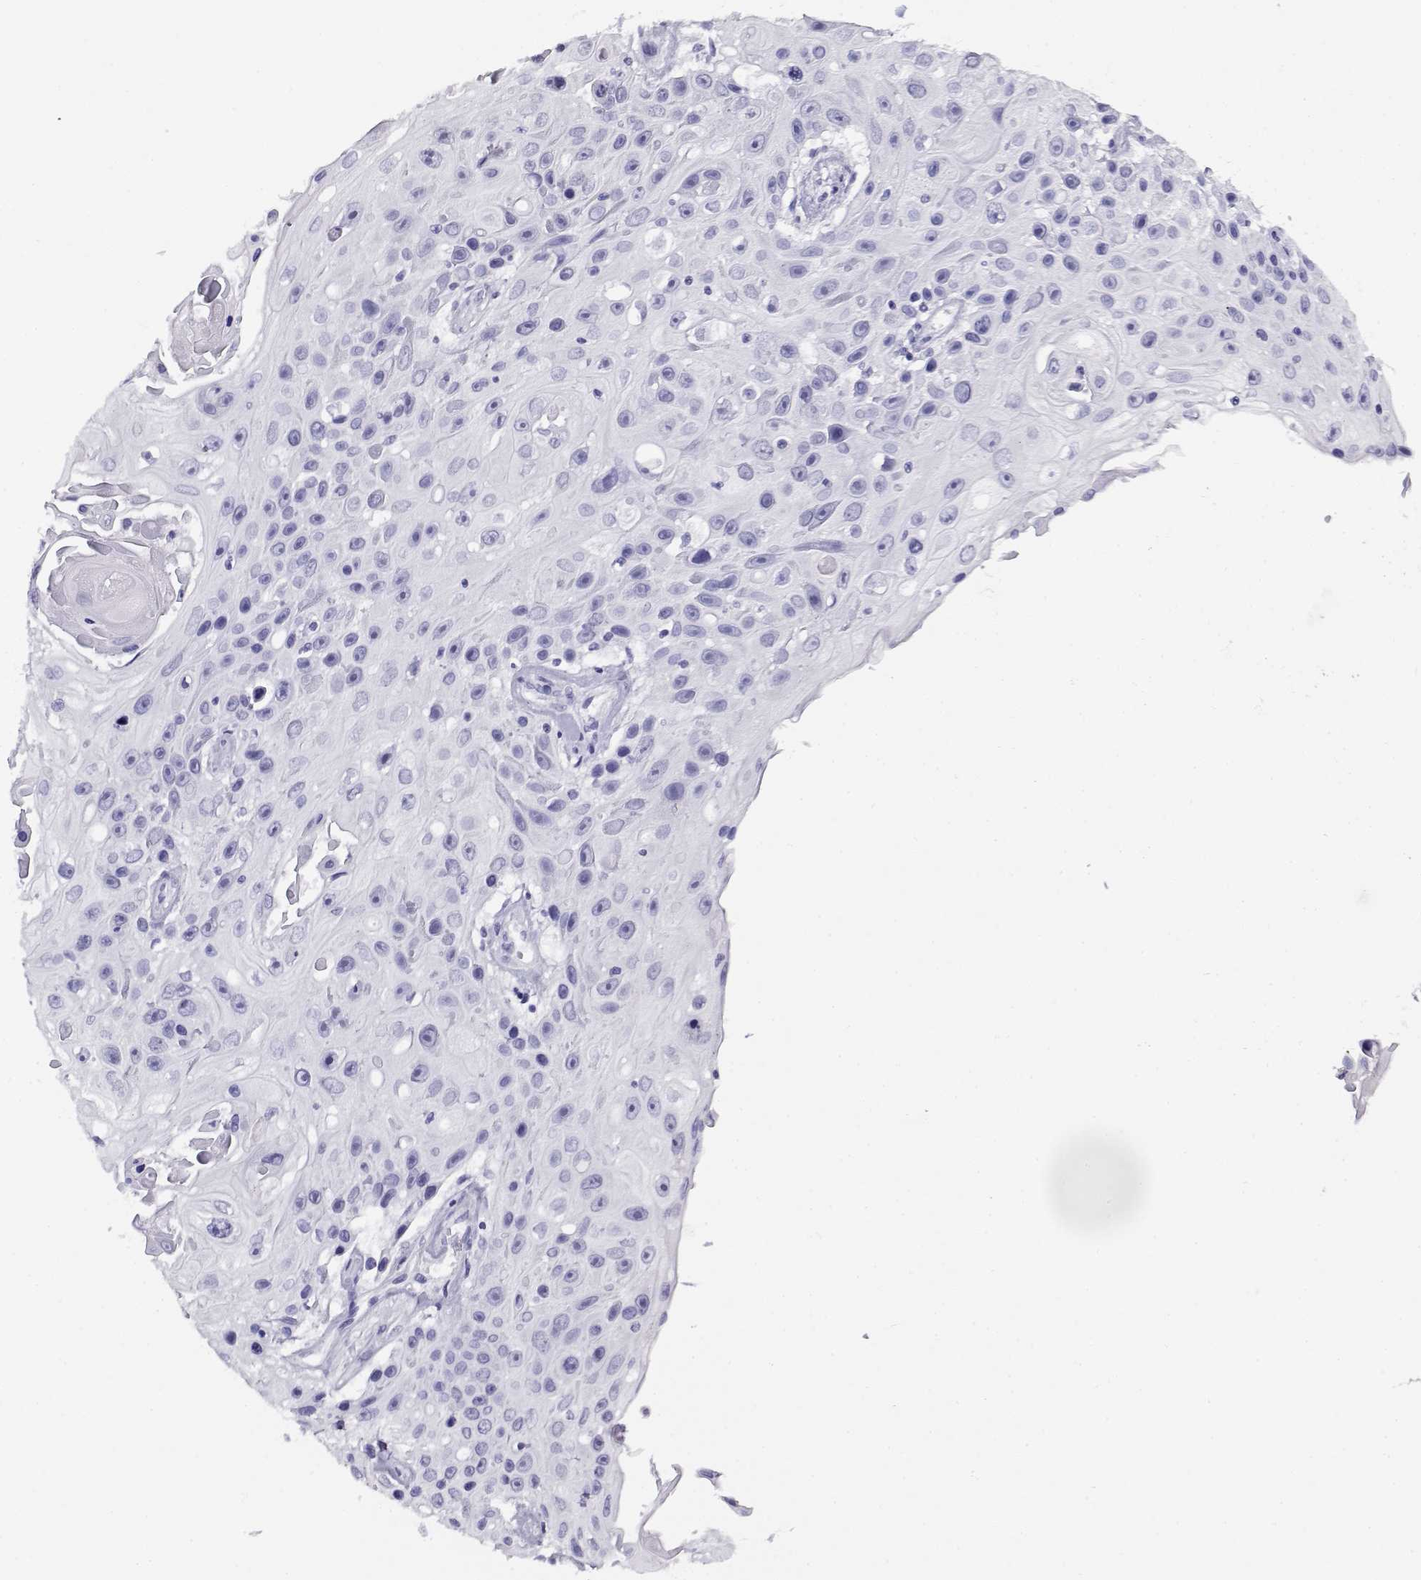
{"staining": {"intensity": "negative", "quantity": "none", "location": "none"}, "tissue": "skin cancer", "cell_type": "Tumor cells", "image_type": "cancer", "snomed": [{"axis": "morphology", "description": "Squamous cell carcinoma, NOS"}, {"axis": "topography", "description": "Skin"}], "caption": "Squamous cell carcinoma (skin) was stained to show a protein in brown. There is no significant expression in tumor cells.", "gene": "CABS1", "patient": {"sex": "male", "age": 82}}